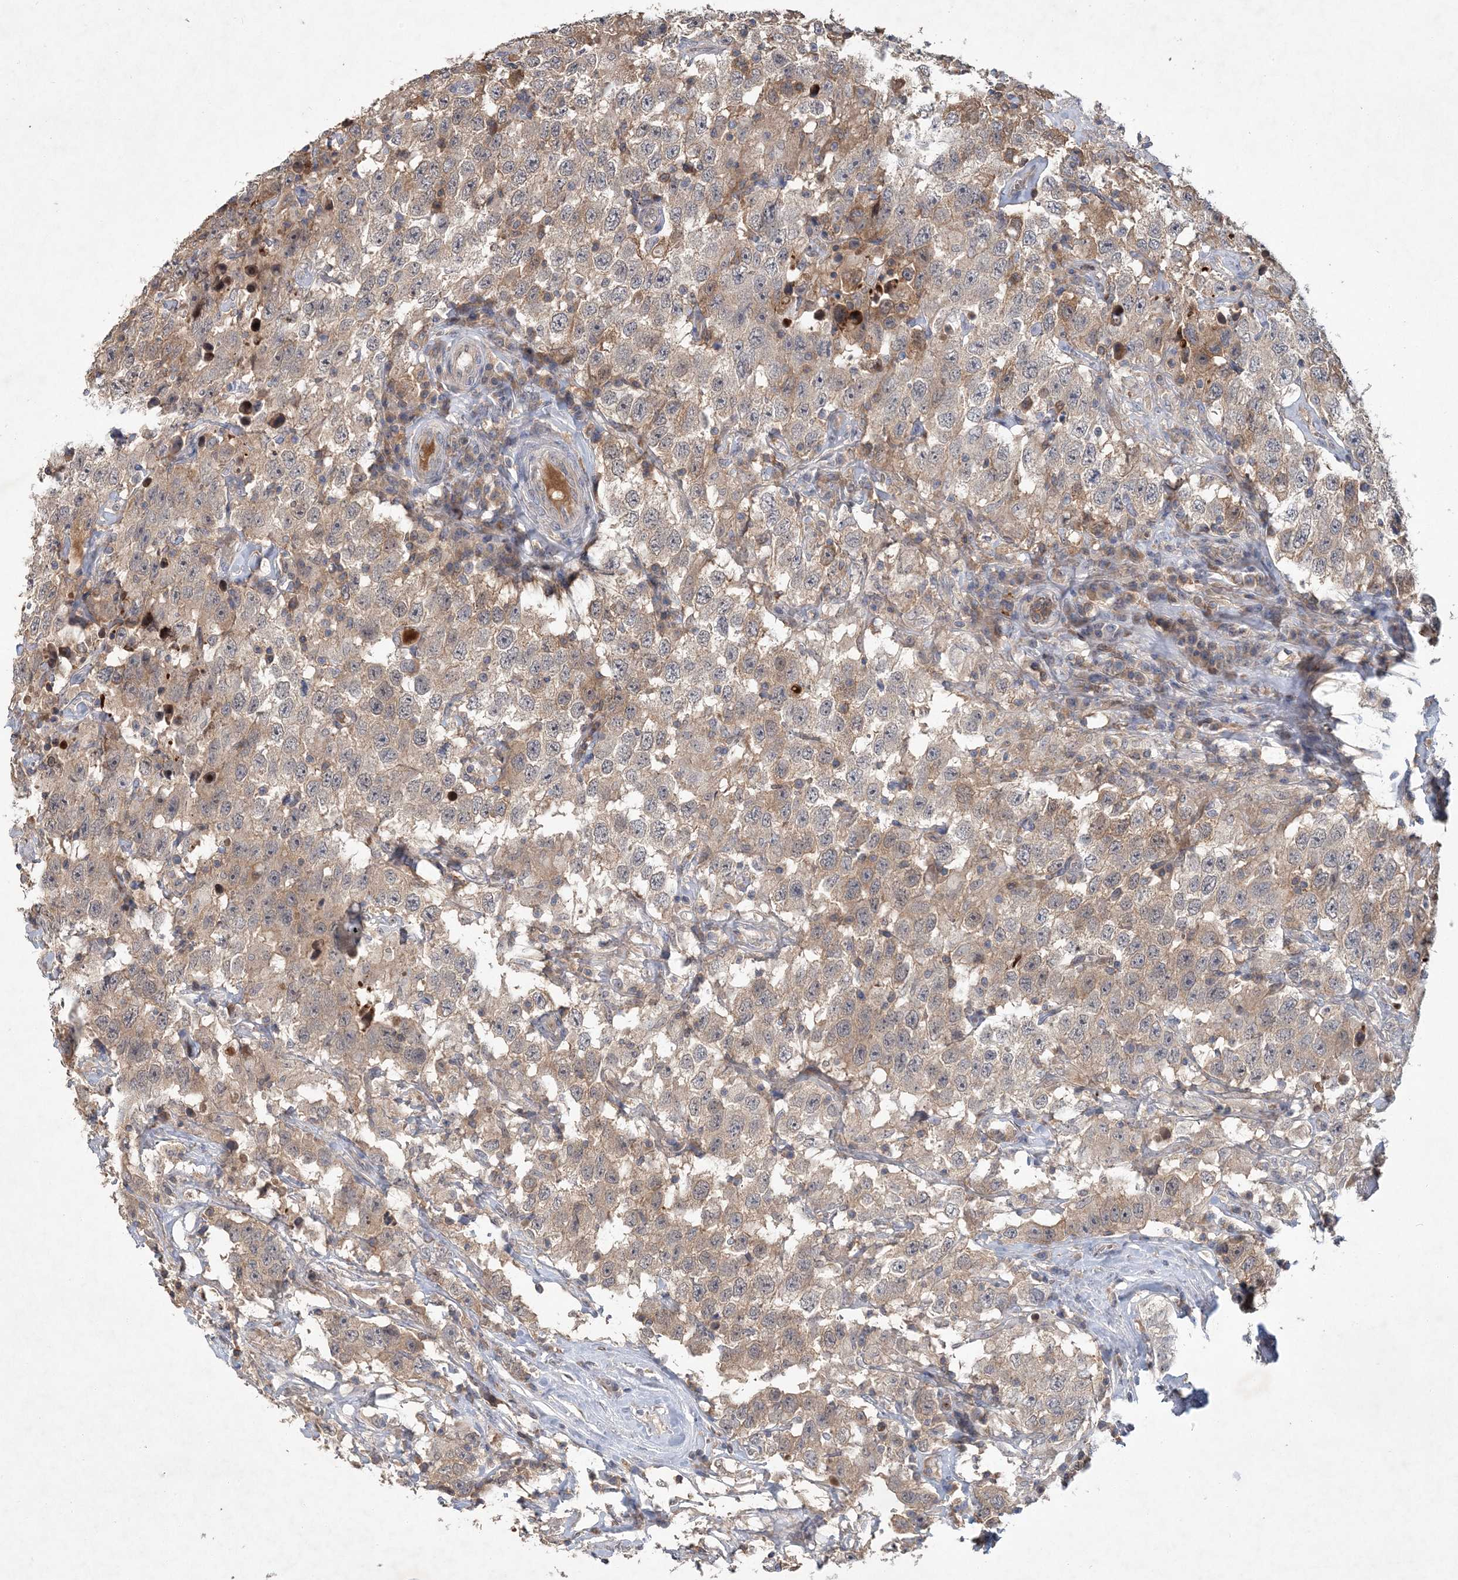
{"staining": {"intensity": "weak", "quantity": ">75%", "location": "cytoplasmic/membranous"}, "tissue": "testis cancer", "cell_type": "Tumor cells", "image_type": "cancer", "snomed": [{"axis": "morphology", "description": "Seminoma, NOS"}, {"axis": "topography", "description": "Testis"}], "caption": "A brown stain shows weak cytoplasmic/membranous staining of a protein in human testis cancer (seminoma) tumor cells.", "gene": "RNF25", "patient": {"sex": "male", "age": 41}}